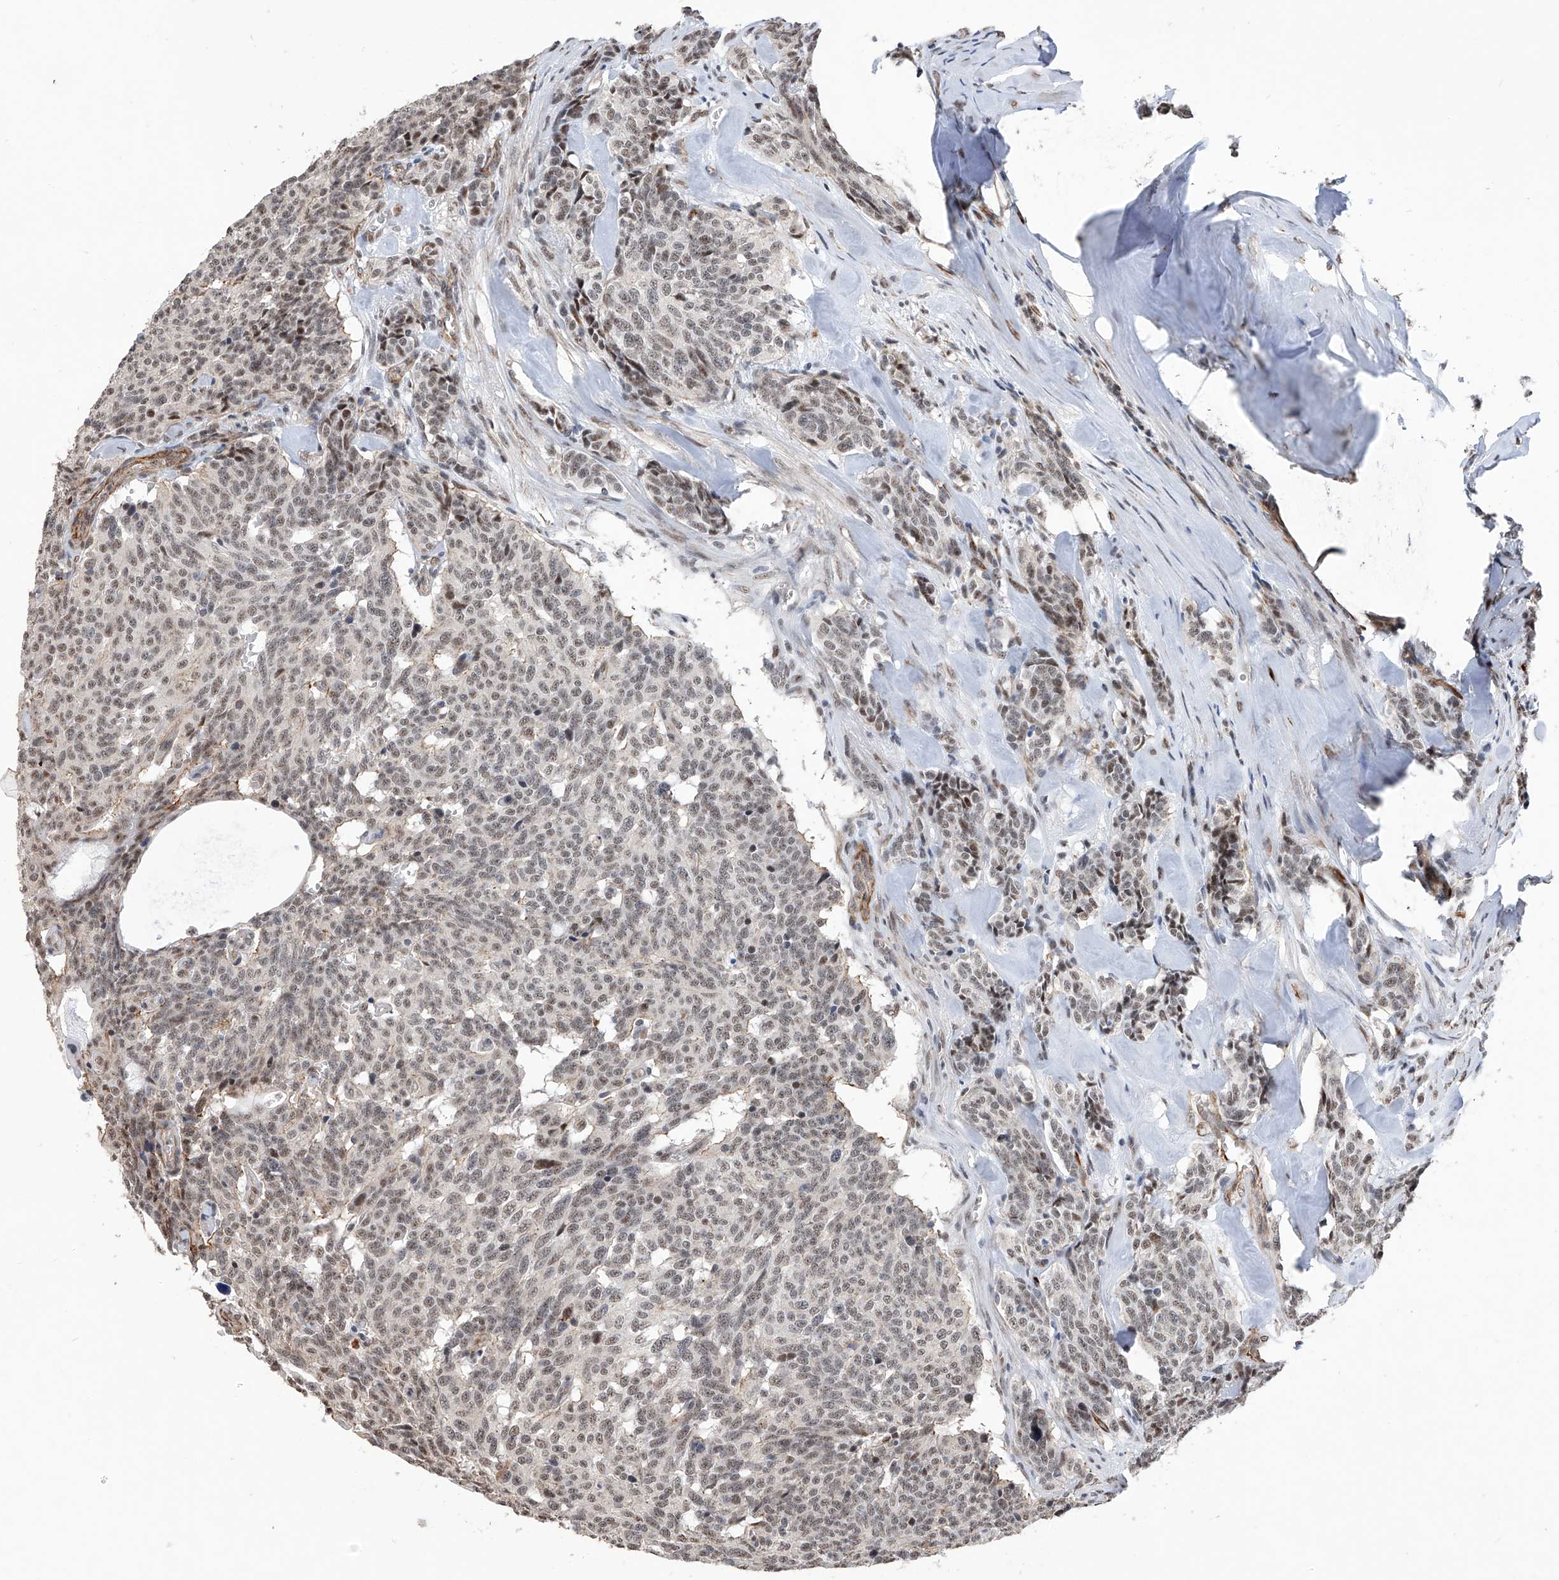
{"staining": {"intensity": "weak", "quantity": "25%-75%", "location": "nuclear"}, "tissue": "carcinoid", "cell_type": "Tumor cells", "image_type": "cancer", "snomed": [{"axis": "morphology", "description": "Carcinoid, malignant, NOS"}, {"axis": "topography", "description": "Lung"}], "caption": "Immunohistochemistry (IHC) image of human carcinoid stained for a protein (brown), which displays low levels of weak nuclear positivity in about 25%-75% of tumor cells.", "gene": "NFATC4", "patient": {"sex": "female", "age": 46}}